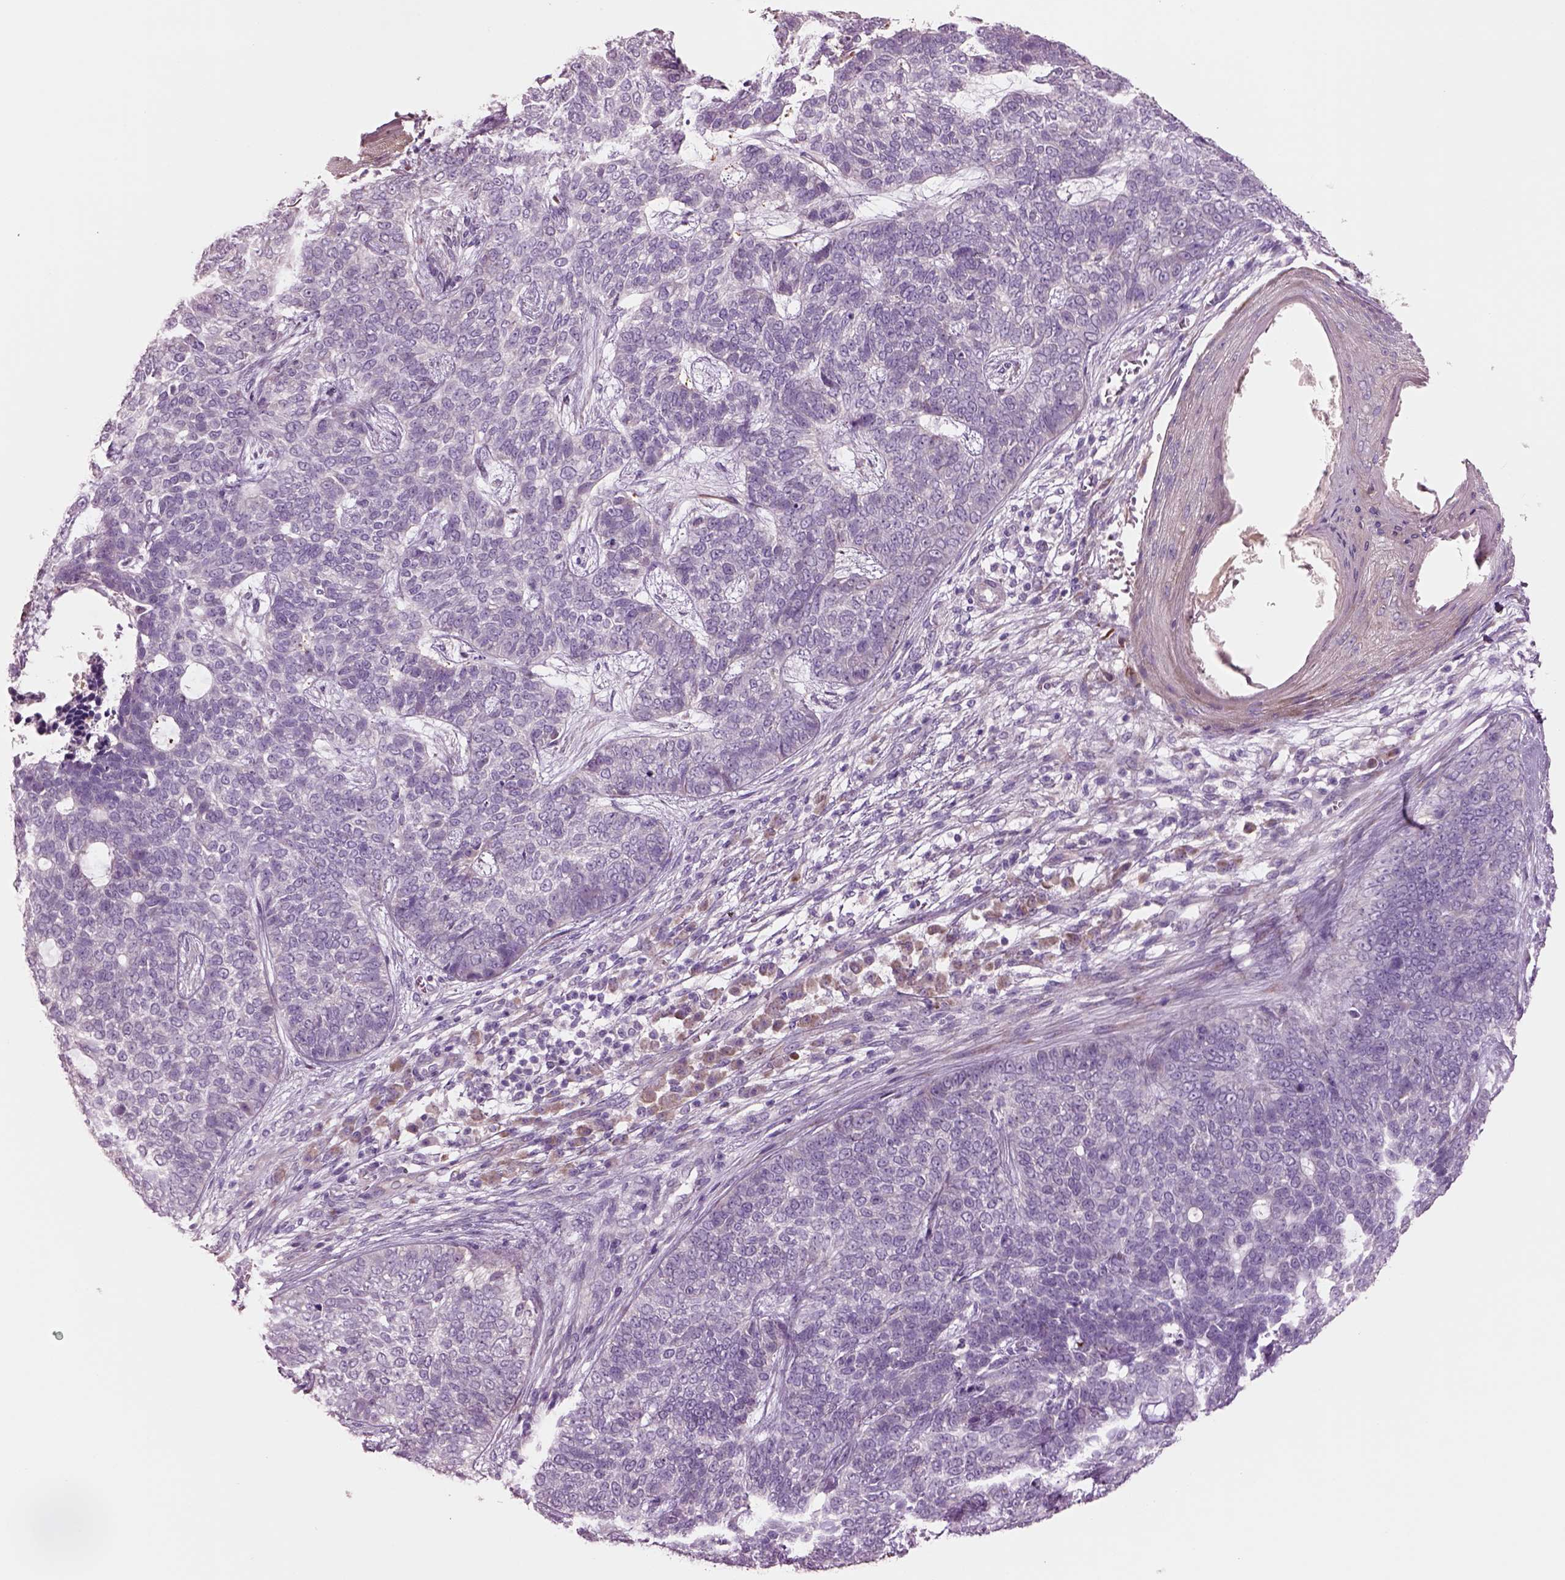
{"staining": {"intensity": "negative", "quantity": "none", "location": "none"}, "tissue": "skin cancer", "cell_type": "Tumor cells", "image_type": "cancer", "snomed": [{"axis": "morphology", "description": "Basal cell carcinoma"}, {"axis": "topography", "description": "Skin"}], "caption": "High magnification brightfield microscopy of skin cancer stained with DAB (3,3'-diaminobenzidine) (brown) and counterstained with hematoxylin (blue): tumor cells show no significant expression.", "gene": "PLPP7", "patient": {"sex": "female", "age": 69}}